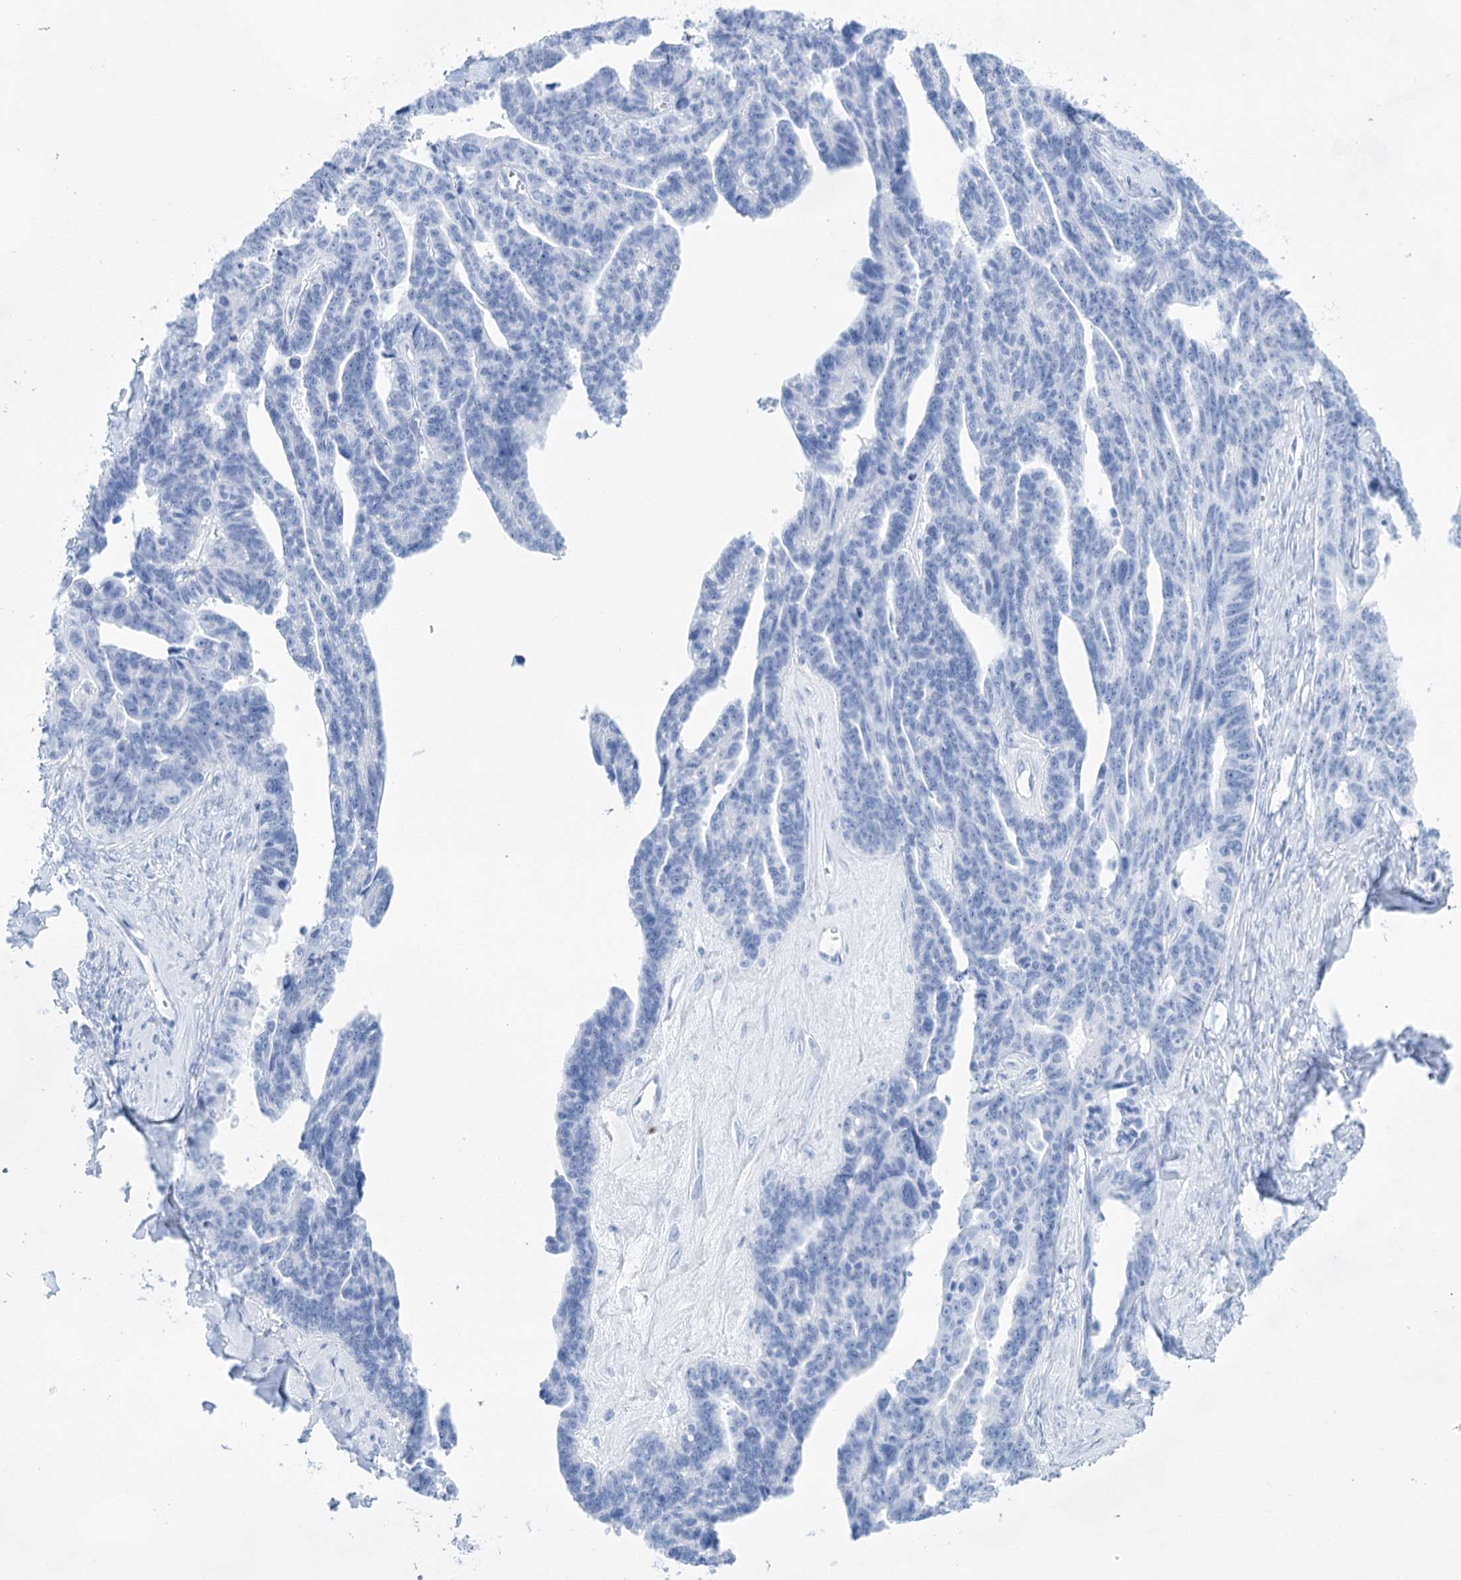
{"staining": {"intensity": "negative", "quantity": "none", "location": "none"}, "tissue": "ovarian cancer", "cell_type": "Tumor cells", "image_type": "cancer", "snomed": [{"axis": "morphology", "description": "Cystadenocarcinoma, serous, NOS"}, {"axis": "topography", "description": "Ovary"}], "caption": "Serous cystadenocarcinoma (ovarian) was stained to show a protein in brown. There is no significant expression in tumor cells. Nuclei are stained in blue.", "gene": "LALBA", "patient": {"sex": "female", "age": 79}}